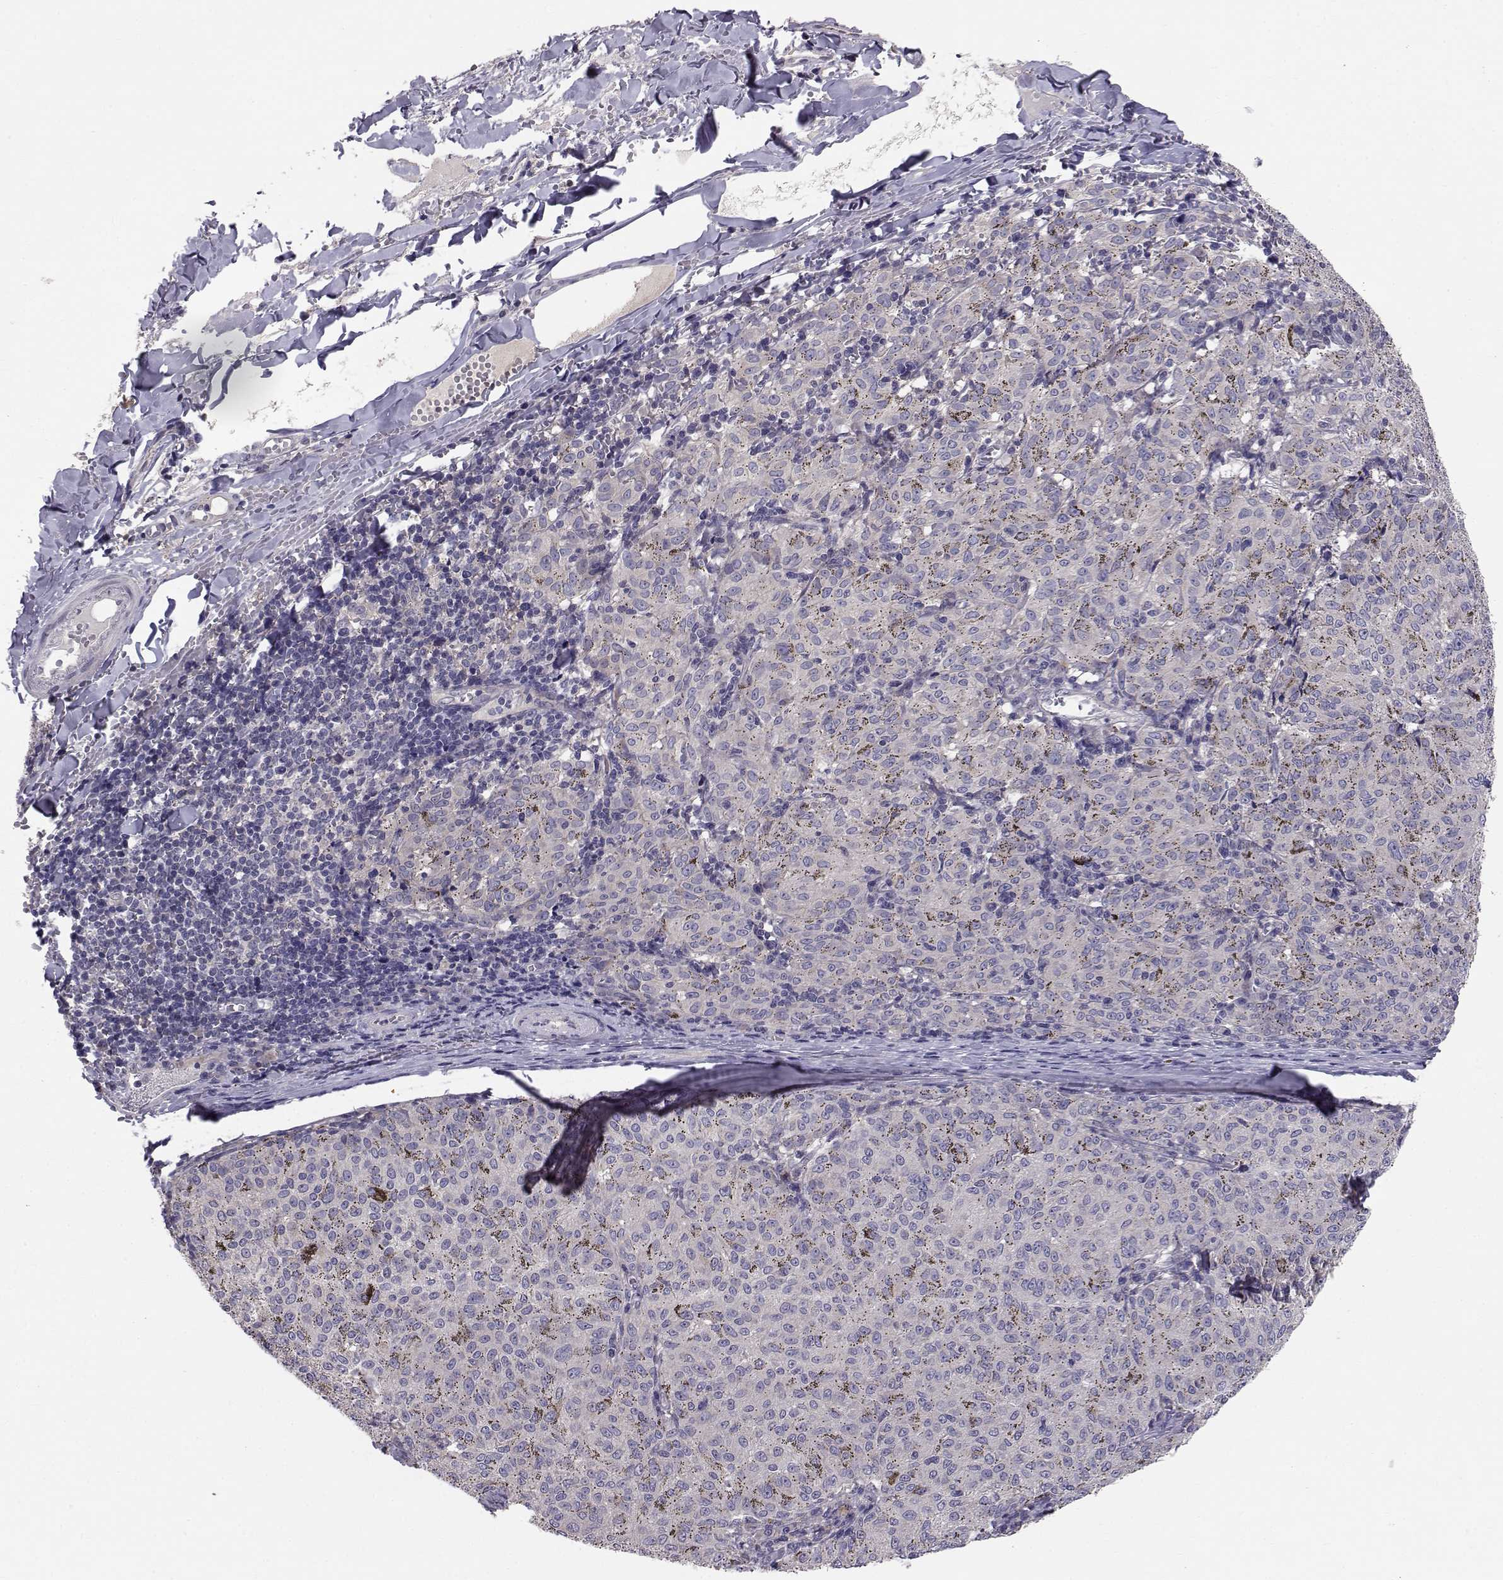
{"staining": {"intensity": "negative", "quantity": "none", "location": "none"}, "tissue": "melanoma", "cell_type": "Tumor cells", "image_type": "cancer", "snomed": [{"axis": "morphology", "description": "Malignant melanoma, NOS"}, {"axis": "topography", "description": "Skin"}], "caption": "DAB (3,3'-diaminobenzidine) immunohistochemical staining of malignant melanoma demonstrates no significant staining in tumor cells. (DAB immunohistochemistry with hematoxylin counter stain).", "gene": "PEX5L", "patient": {"sex": "female", "age": 72}}